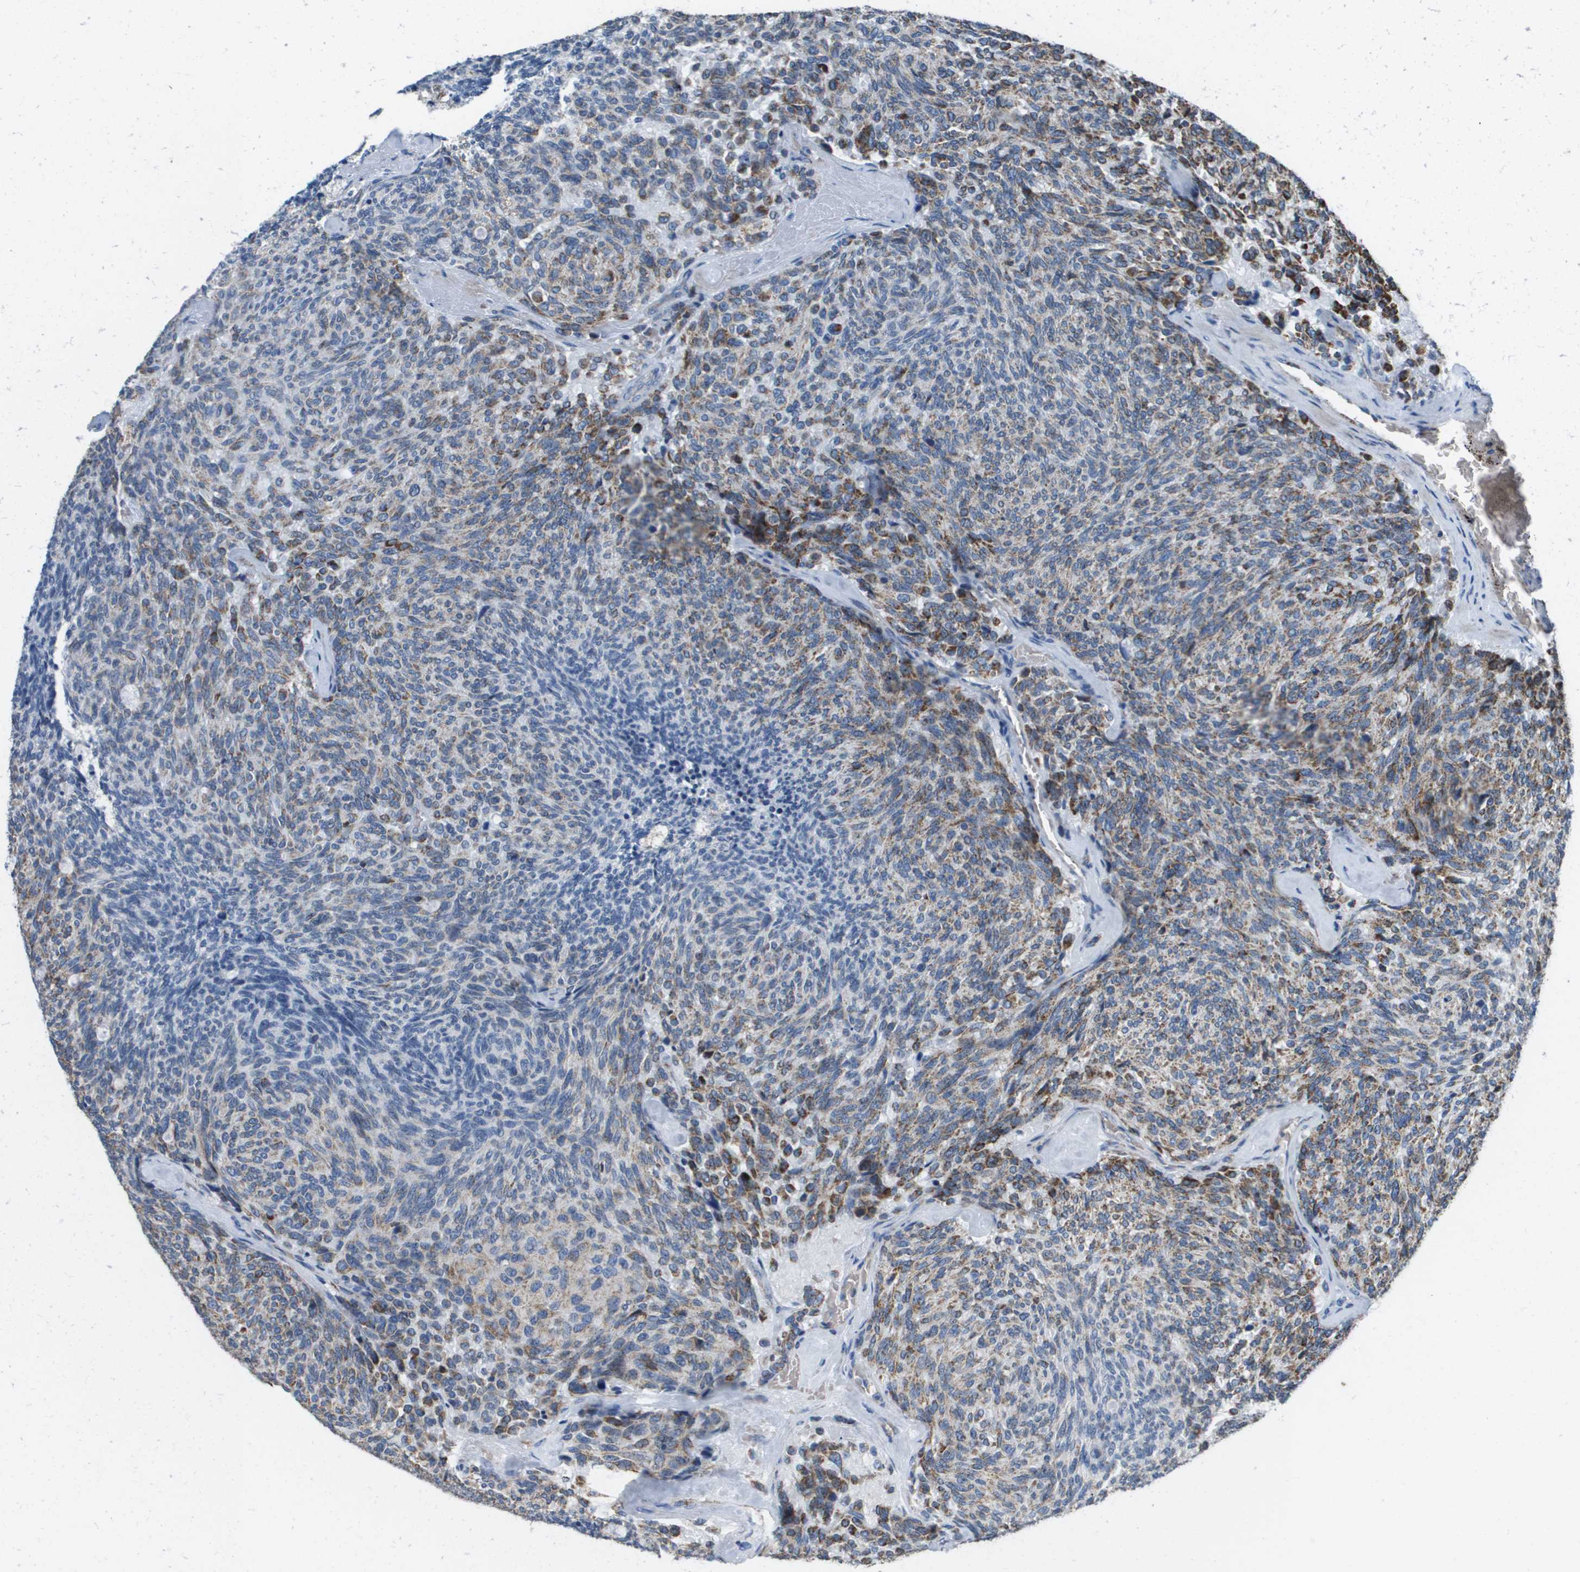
{"staining": {"intensity": "weak", "quantity": "25%-75%", "location": "cytoplasmic/membranous"}, "tissue": "carcinoid", "cell_type": "Tumor cells", "image_type": "cancer", "snomed": [{"axis": "morphology", "description": "Carcinoid, malignant, NOS"}, {"axis": "topography", "description": "Pancreas"}], "caption": "Immunohistochemical staining of malignant carcinoid reveals low levels of weak cytoplasmic/membranous protein expression in about 25%-75% of tumor cells.", "gene": "ATP5F1B", "patient": {"sex": "female", "age": 54}}